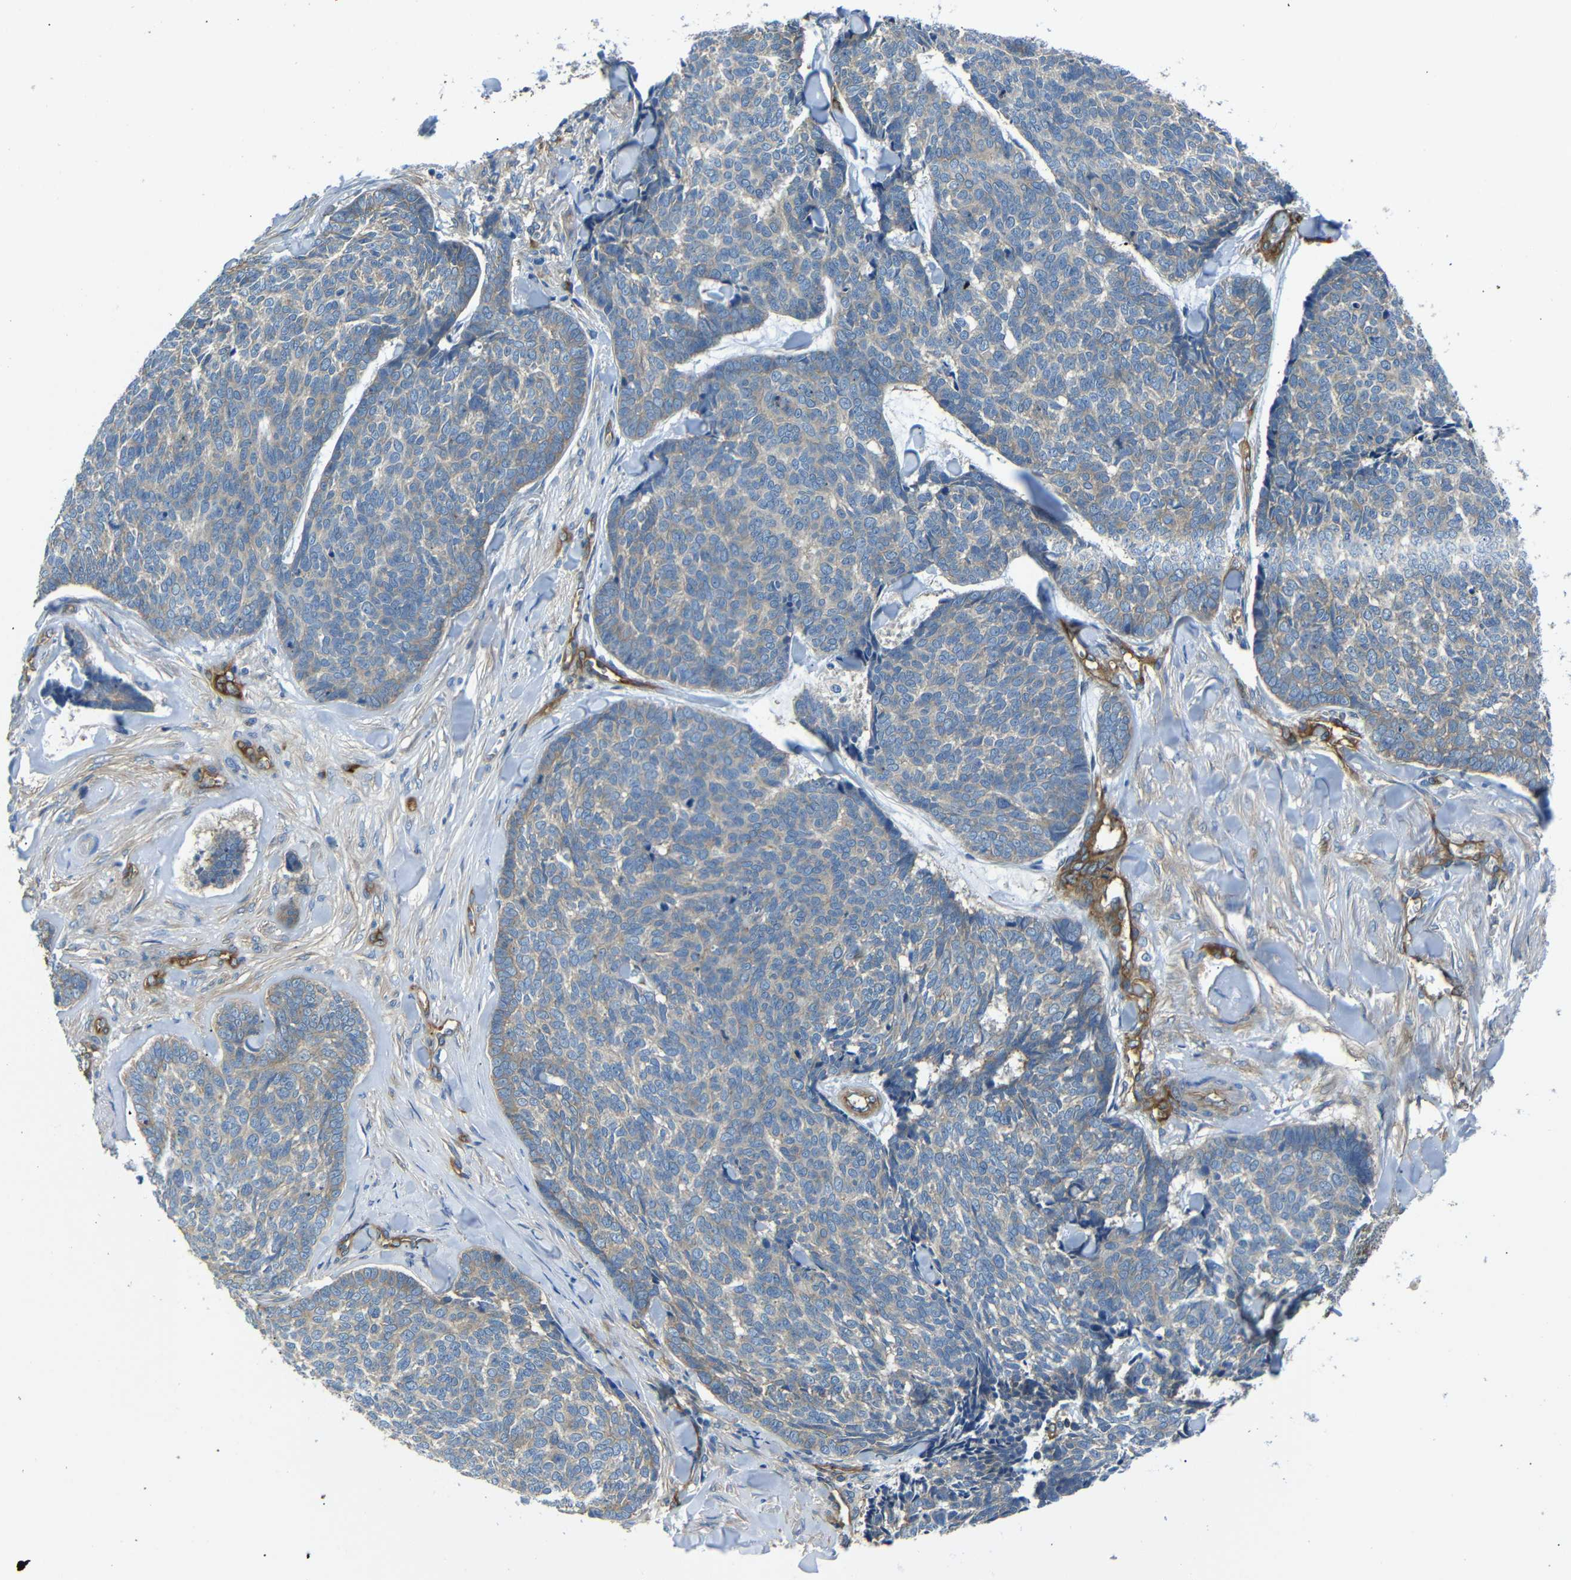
{"staining": {"intensity": "weak", "quantity": "<25%", "location": "cytoplasmic/membranous"}, "tissue": "skin cancer", "cell_type": "Tumor cells", "image_type": "cancer", "snomed": [{"axis": "morphology", "description": "Basal cell carcinoma"}, {"axis": "topography", "description": "Skin"}], "caption": "A photomicrograph of human skin cancer is negative for staining in tumor cells.", "gene": "MYO1B", "patient": {"sex": "male", "age": 84}}